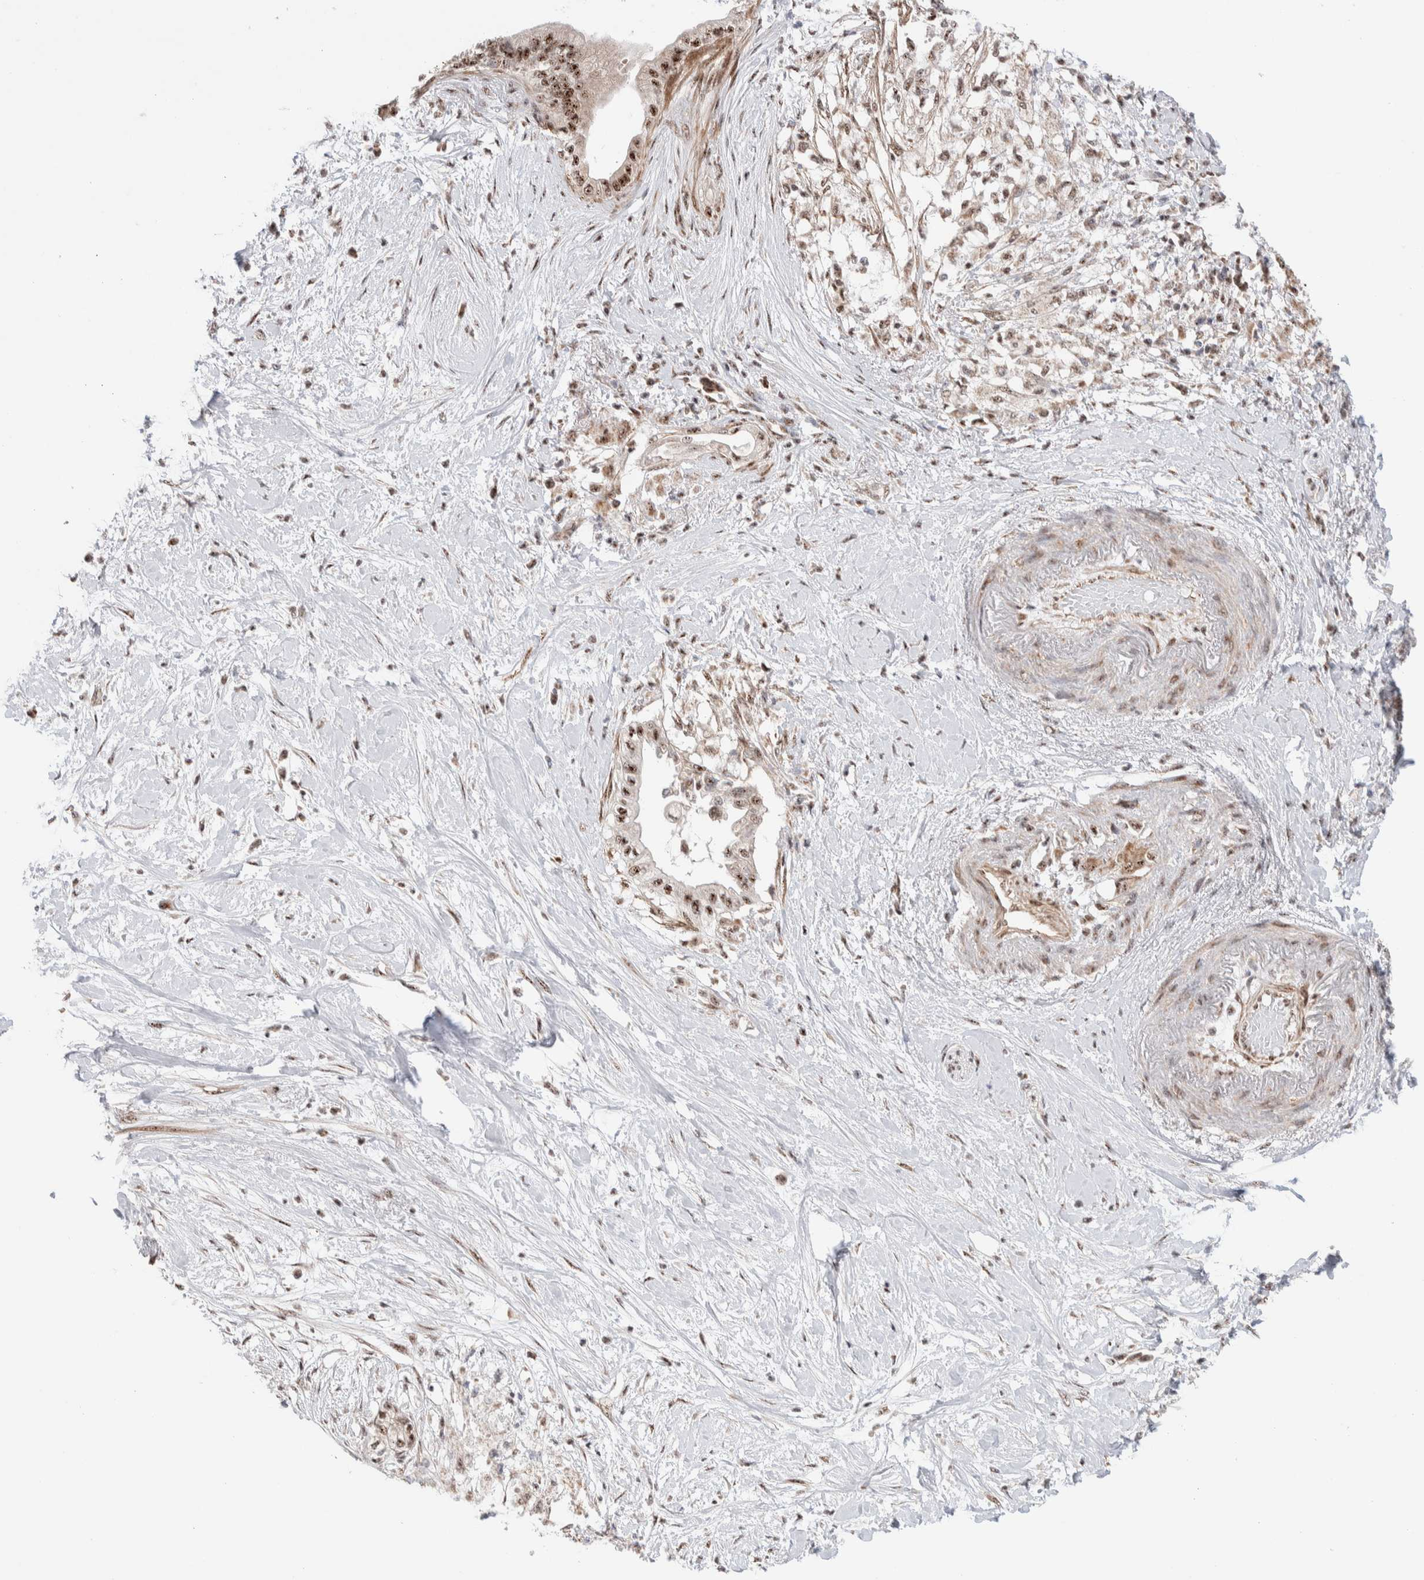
{"staining": {"intensity": "moderate", "quantity": ">75%", "location": "nuclear"}, "tissue": "pancreatic cancer", "cell_type": "Tumor cells", "image_type": "cancer", "snomed": [{"axis": "morphology", "description": "Normal tissue, NOS"}, {"axis": "morphology", "description": "Adenocarcinoma, NOS"}, {"axis": "topography", "description": "Pancreas"}, {"axis": "topography", "description": "Duodenum"}], "caption": "This is an image of immunohistochemistry (IHC) staining of pancreatic cancer (adenocarcinoma), which shows moderate positivity in the nuclear of tumor cells.", "gene": "ZNF695", "patient": {"sex": "female", "age": 60}}